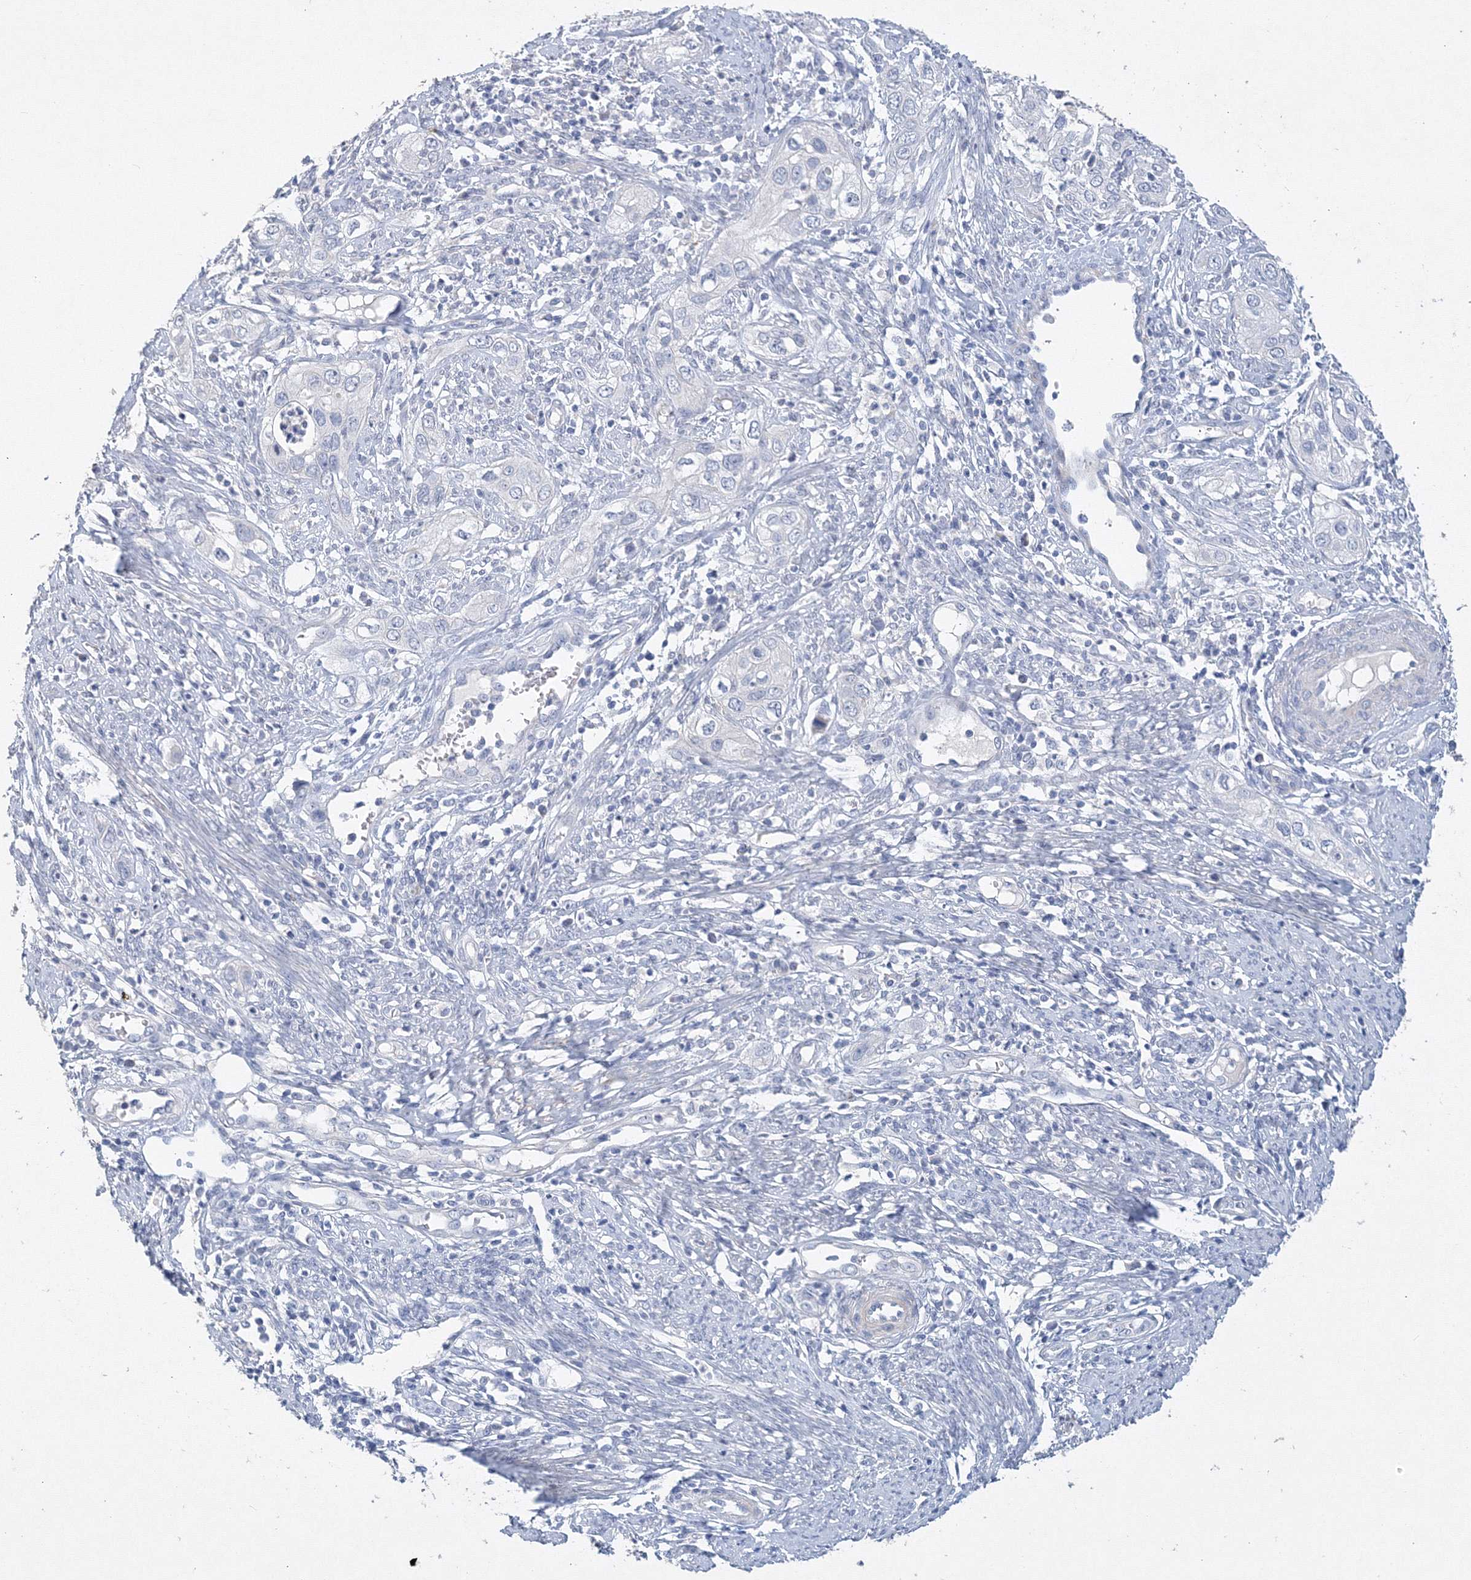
{"staining": {"intensity": "negative", "quantity": "none", "location": "none"}, "tissue": "cervical cancer", "cell_type": "Tumor cells", "image_type": "cancer", "snomed": [{"axis": "morphology", "description": "Squamous cell carcinoma, NOS"}, {"axis": "topography", "description": "Cervix"}], "caption": "The immunohistochemistry photomicrograph has no significant expression in tumor cells of cervical cancer (squamous cell carcinoma) tissue. (IHC, brightfield microscopy, high magnification).", "gene": "OSBPL6", "patient": {"sex": "female", "age": 34}}